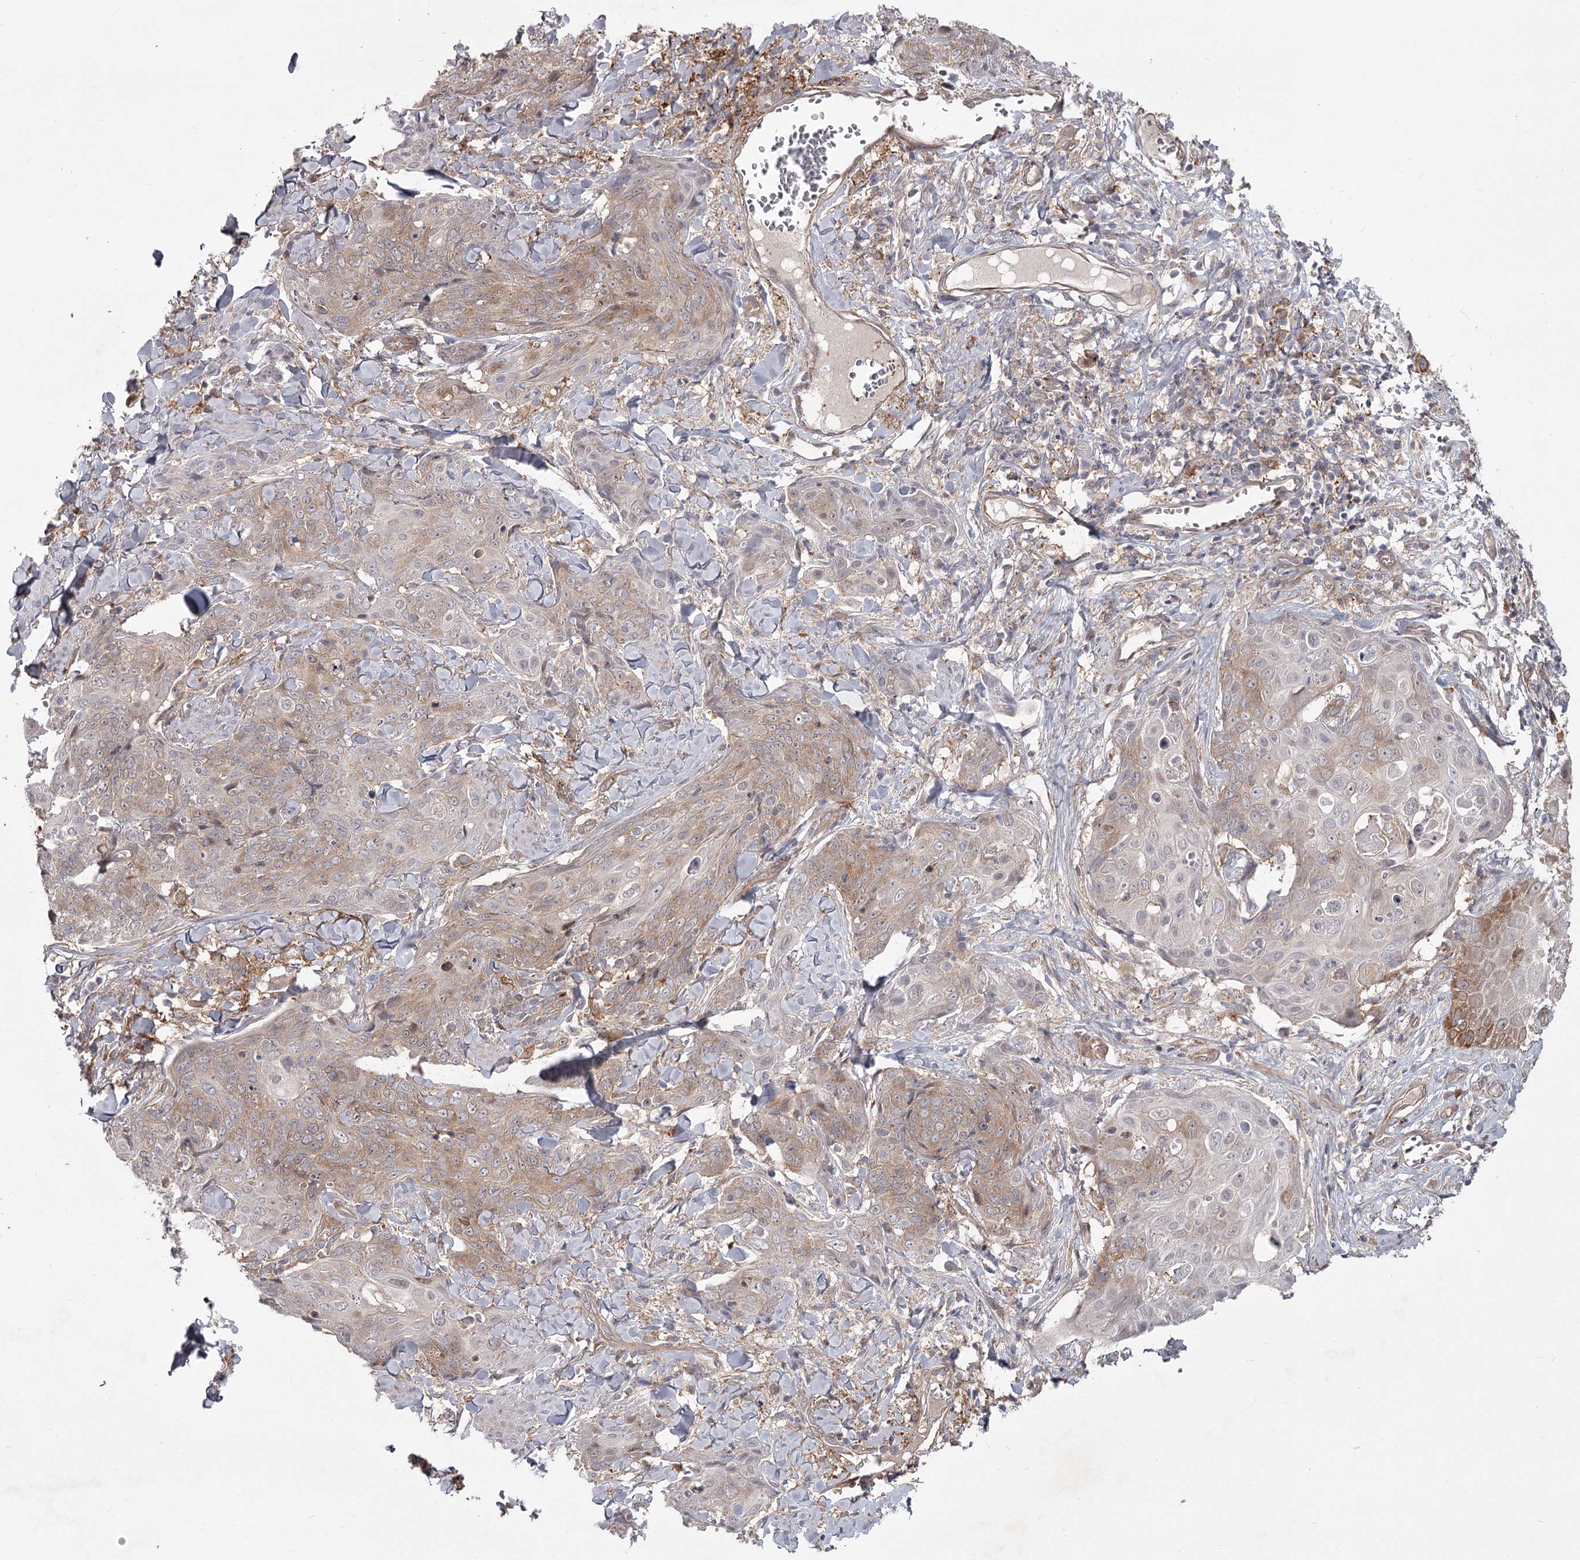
{"staining": {"intensity": "weak", "quantity": "25%-75%", "location": "cytoplasmic/membranous"}, "tissue": "skin cancer", "cell_type": "Tumor cells", "image_type": "cancer", "snomed": [{"axis": "morphology", "description": "Squamous cell carcinoma, NOS"}, {"axis": "topography", "description": "Skin"}, {"axis": "topography", "description": "Vulva"}], "caption": "A photomicrograph showing weak cytoplasmic/membranous expression in approximately 25%-75% of tumor cells in squamous cell carcinoma (skin), as visualized by brown immunohistochemical staining.", "gene": "CCNG2", "patient": {"sex": "female", "age": 85}}